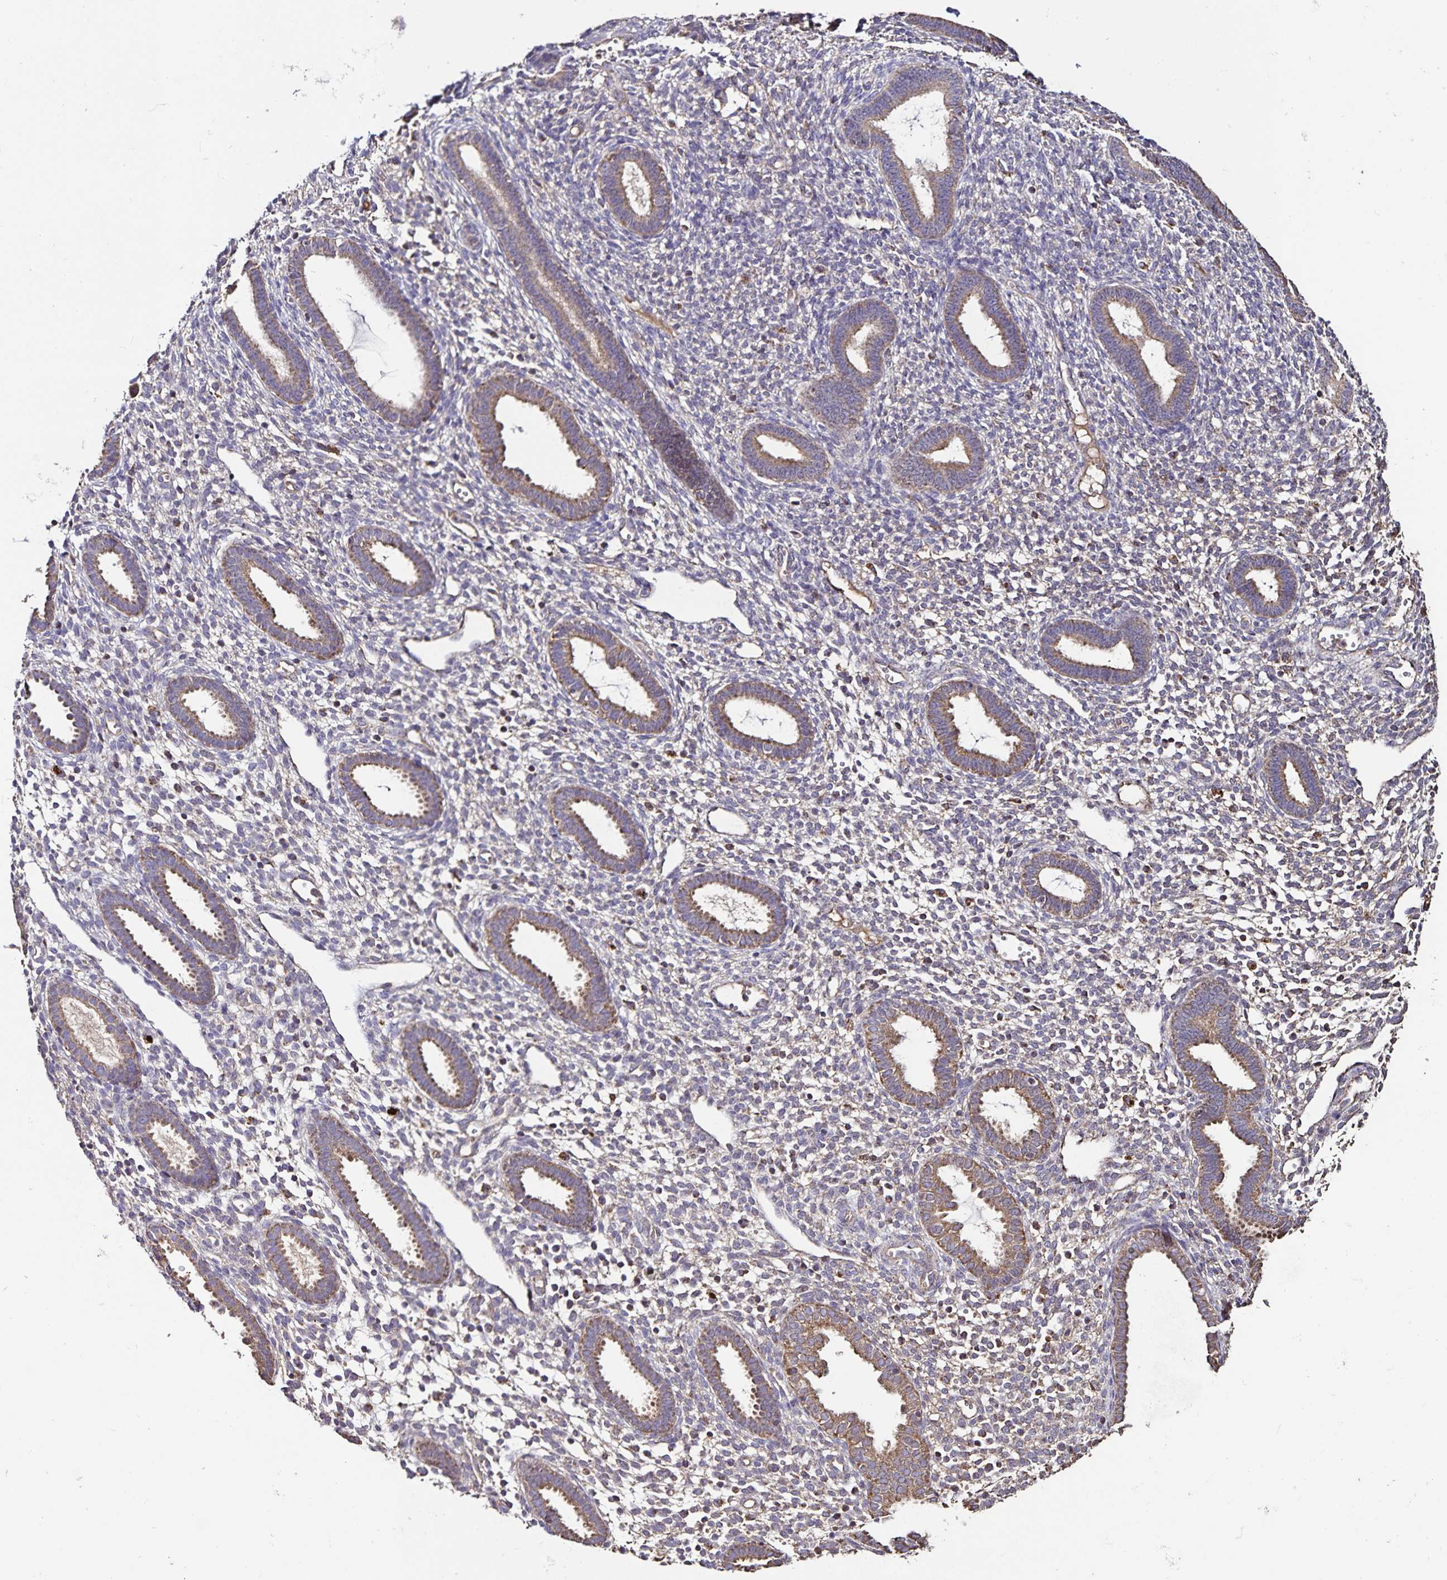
{"staining": {"intensity": "weak", "quantity": "25%-75%", "location": "cytoplasmic/membranous"}, "tissue": "endometrium", "cell_type": "Cells in endometrial stroma", "image_type": "normal", "snomed": [{"axis": "morphology", "description": "Normal tissue, NOS"}, {"axis": "topography", "description": "Endometrium"}], "caption": "This is a photomicrograph of immunohistochemistry staining of unremarkable endometrium, which shows weak staining in the cytoplasmic/membranous of cells in endometrial stroma.", "gene": "MAN1A1", "patient": {"sex": "female", "age": 36}}